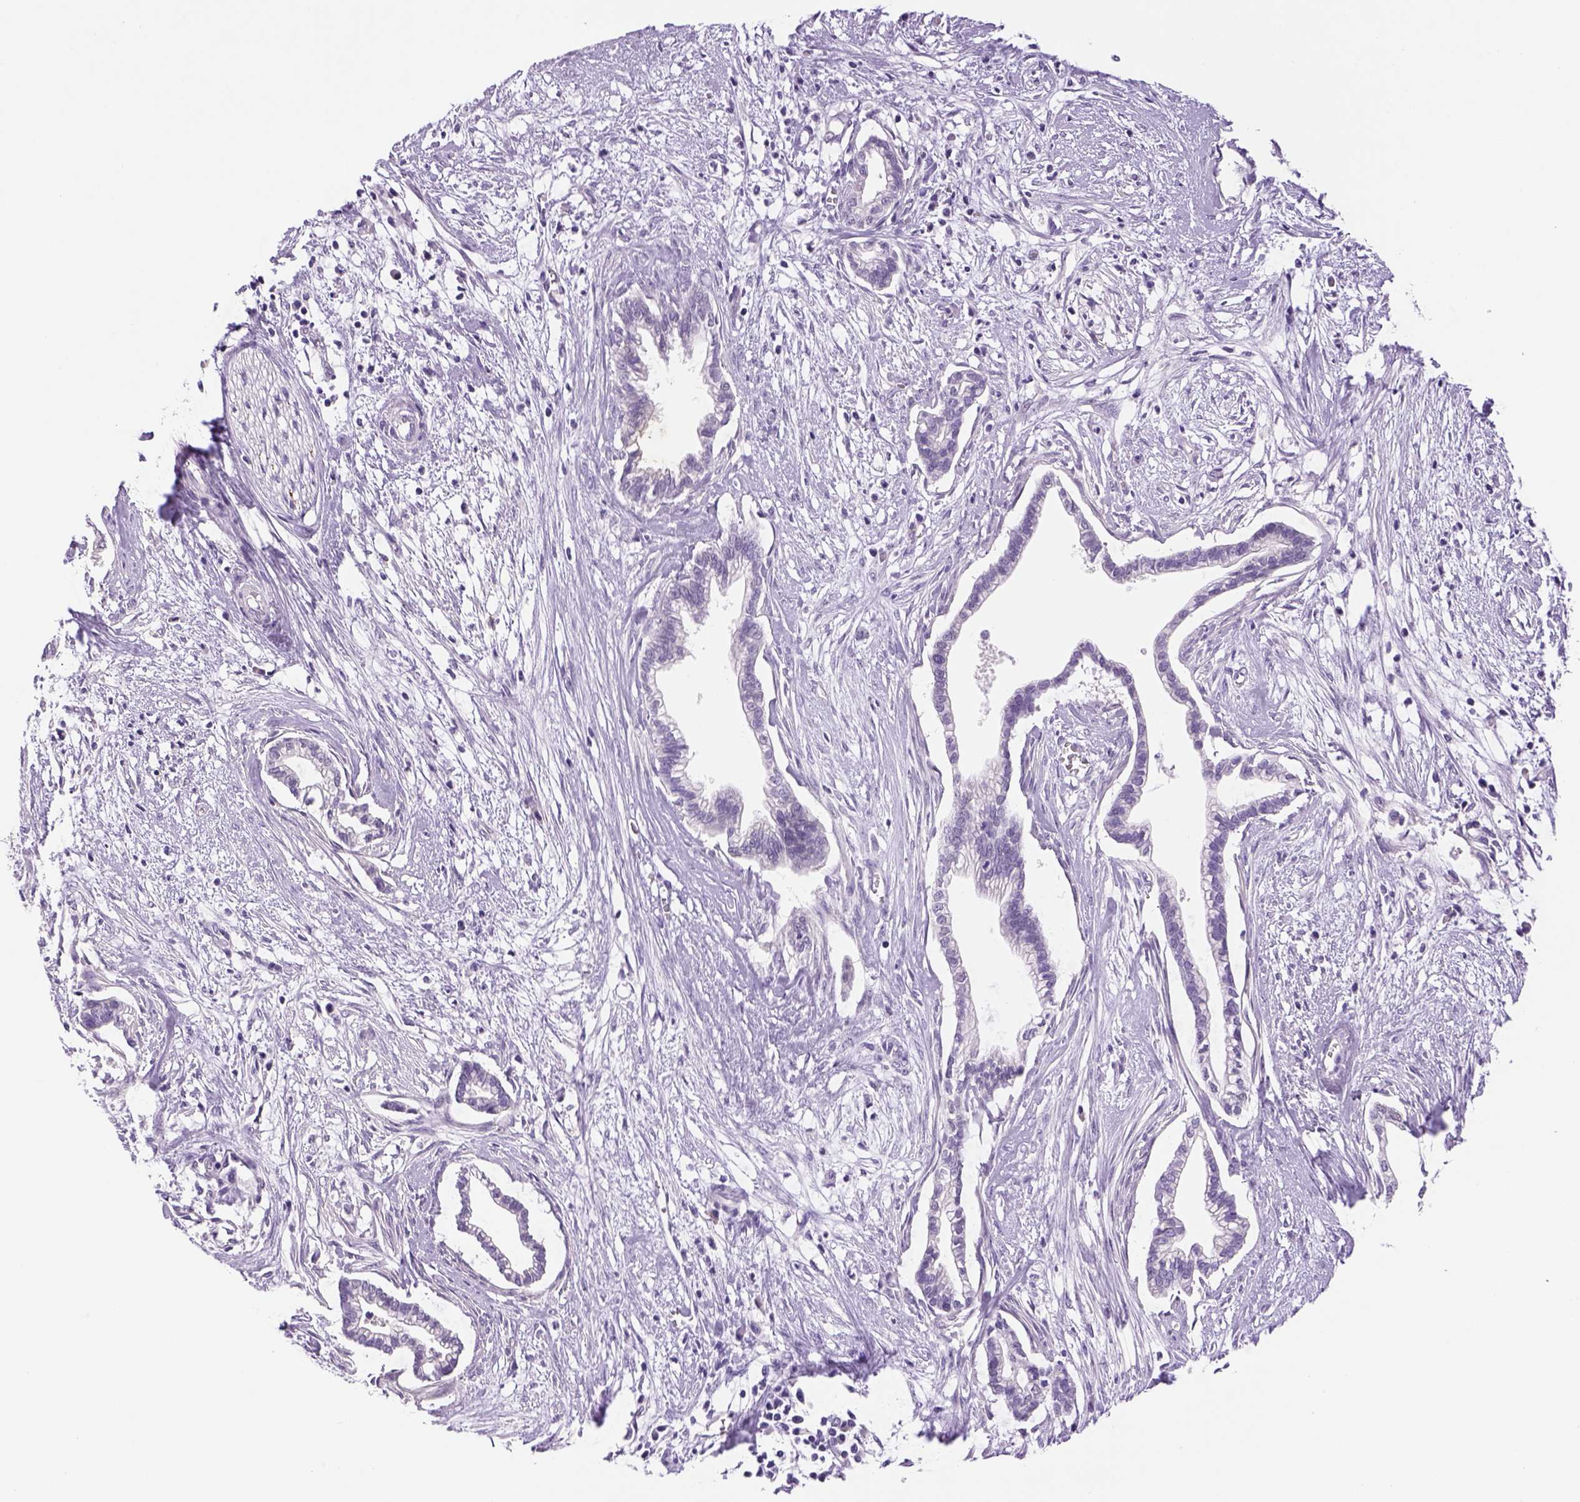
{"staining": {"intensity": "negative", "quantity": "none", "location": "none"}, "tissue": "cervical cancer", "cell_type": "Tumor cells", "image_type": "cancer", "snomed": [{"axis": "morphology", "description": "Adenocarcinoma, NOS"}, {"axis": "topography", "description": "Cervix"}], "caption": "This is a photomicrograph of IHC staining of cervical adenocarcinoma, which shows no staining in tumor cells.", "gene": "DBH", "patient": {"sex": "female", "age": 62}}